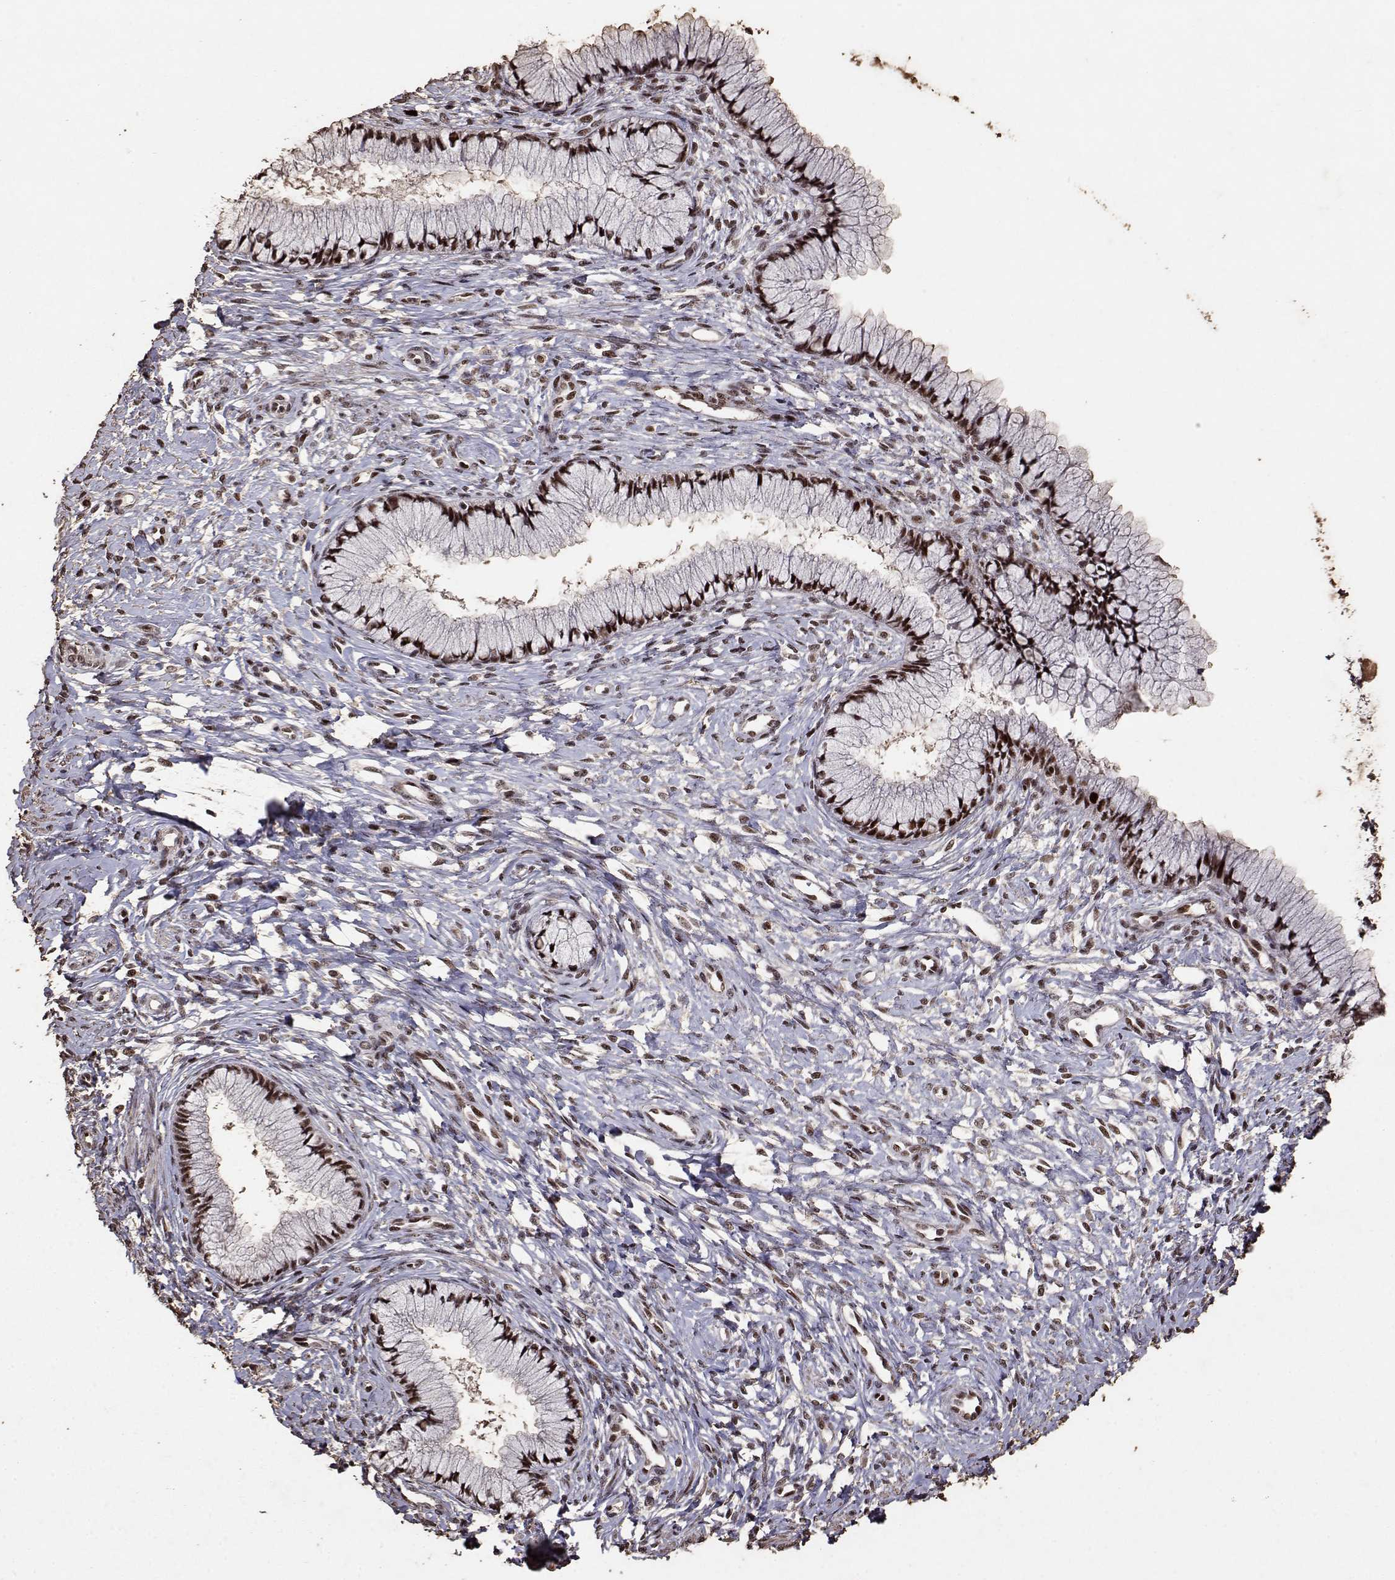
{"staining": {"intensity": "strong", "quantity": ">75%", "location": "nuclear"}, "tissue": "cervix", "cell_type": "Glandular cells", "image_type": "normal", "snomed": [{"axis": "morphology", "description": "Normal tissue, NOS"}, {"axis": "topography", "description": "Cervix"}], "caption": "Strong nuclear protein positivity is present in approximately >75% of glandular cells in cervix.", "gene": "TOE1", "patient": {"sex": "female", "age": 37}}